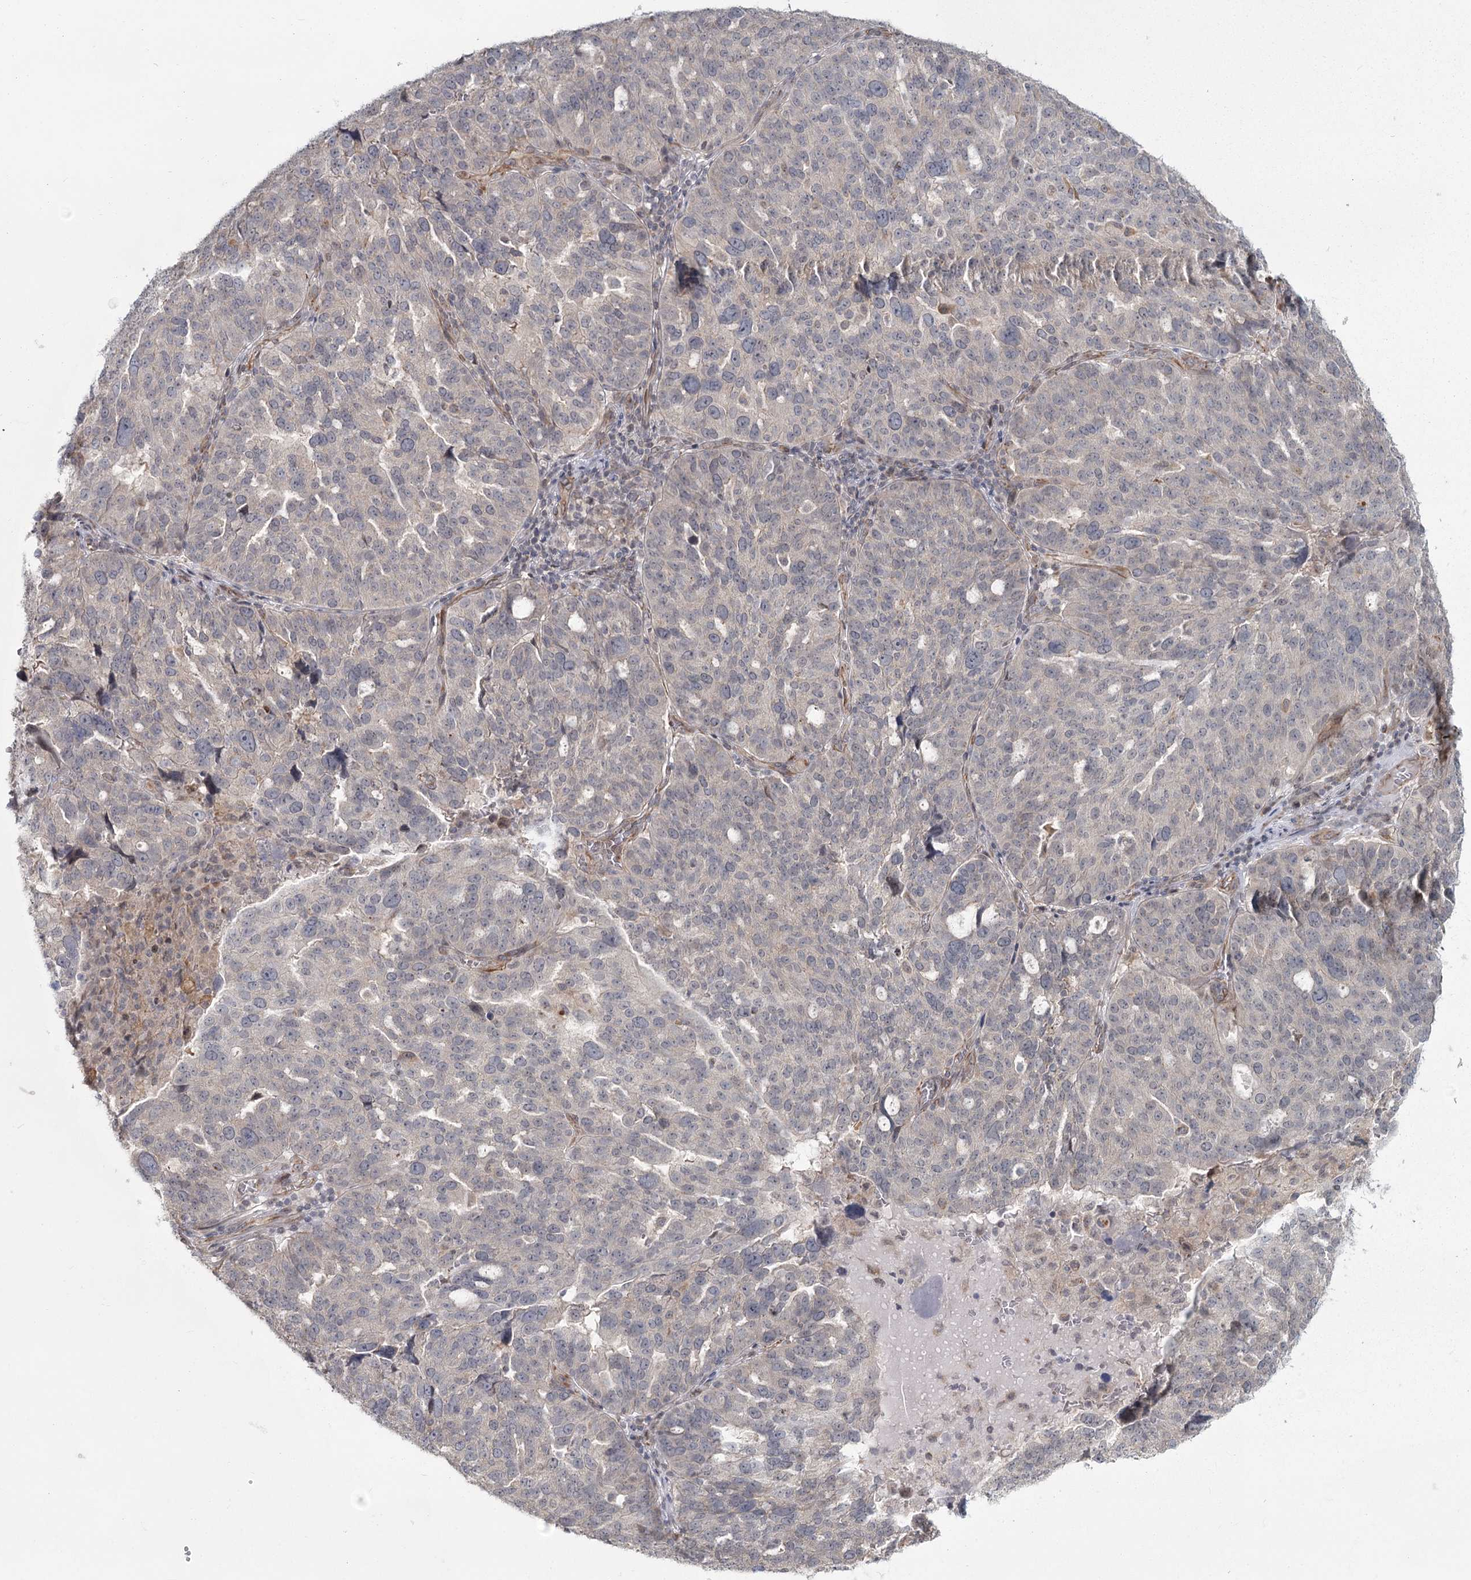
{"staining": {"intensity": "negative", "quantity": "none", "location": "none"}, "tissue": "ovarian cancer", "cell_type": "Tumor cells", "image_type": "cancer", "snomed": [{"axis": "morphology", "description": "Cystadenocarcinoma, serous, NOS"}, {"axis": "topography", "description": "Ovary"}], "caption": "Immunohistochemistry micrograph of ovarian cancer stained for a protein (brown), which displays no staining in tumor cells.", "gene": "AP2M1", "patient": {"sex": "female", "age": 59}}